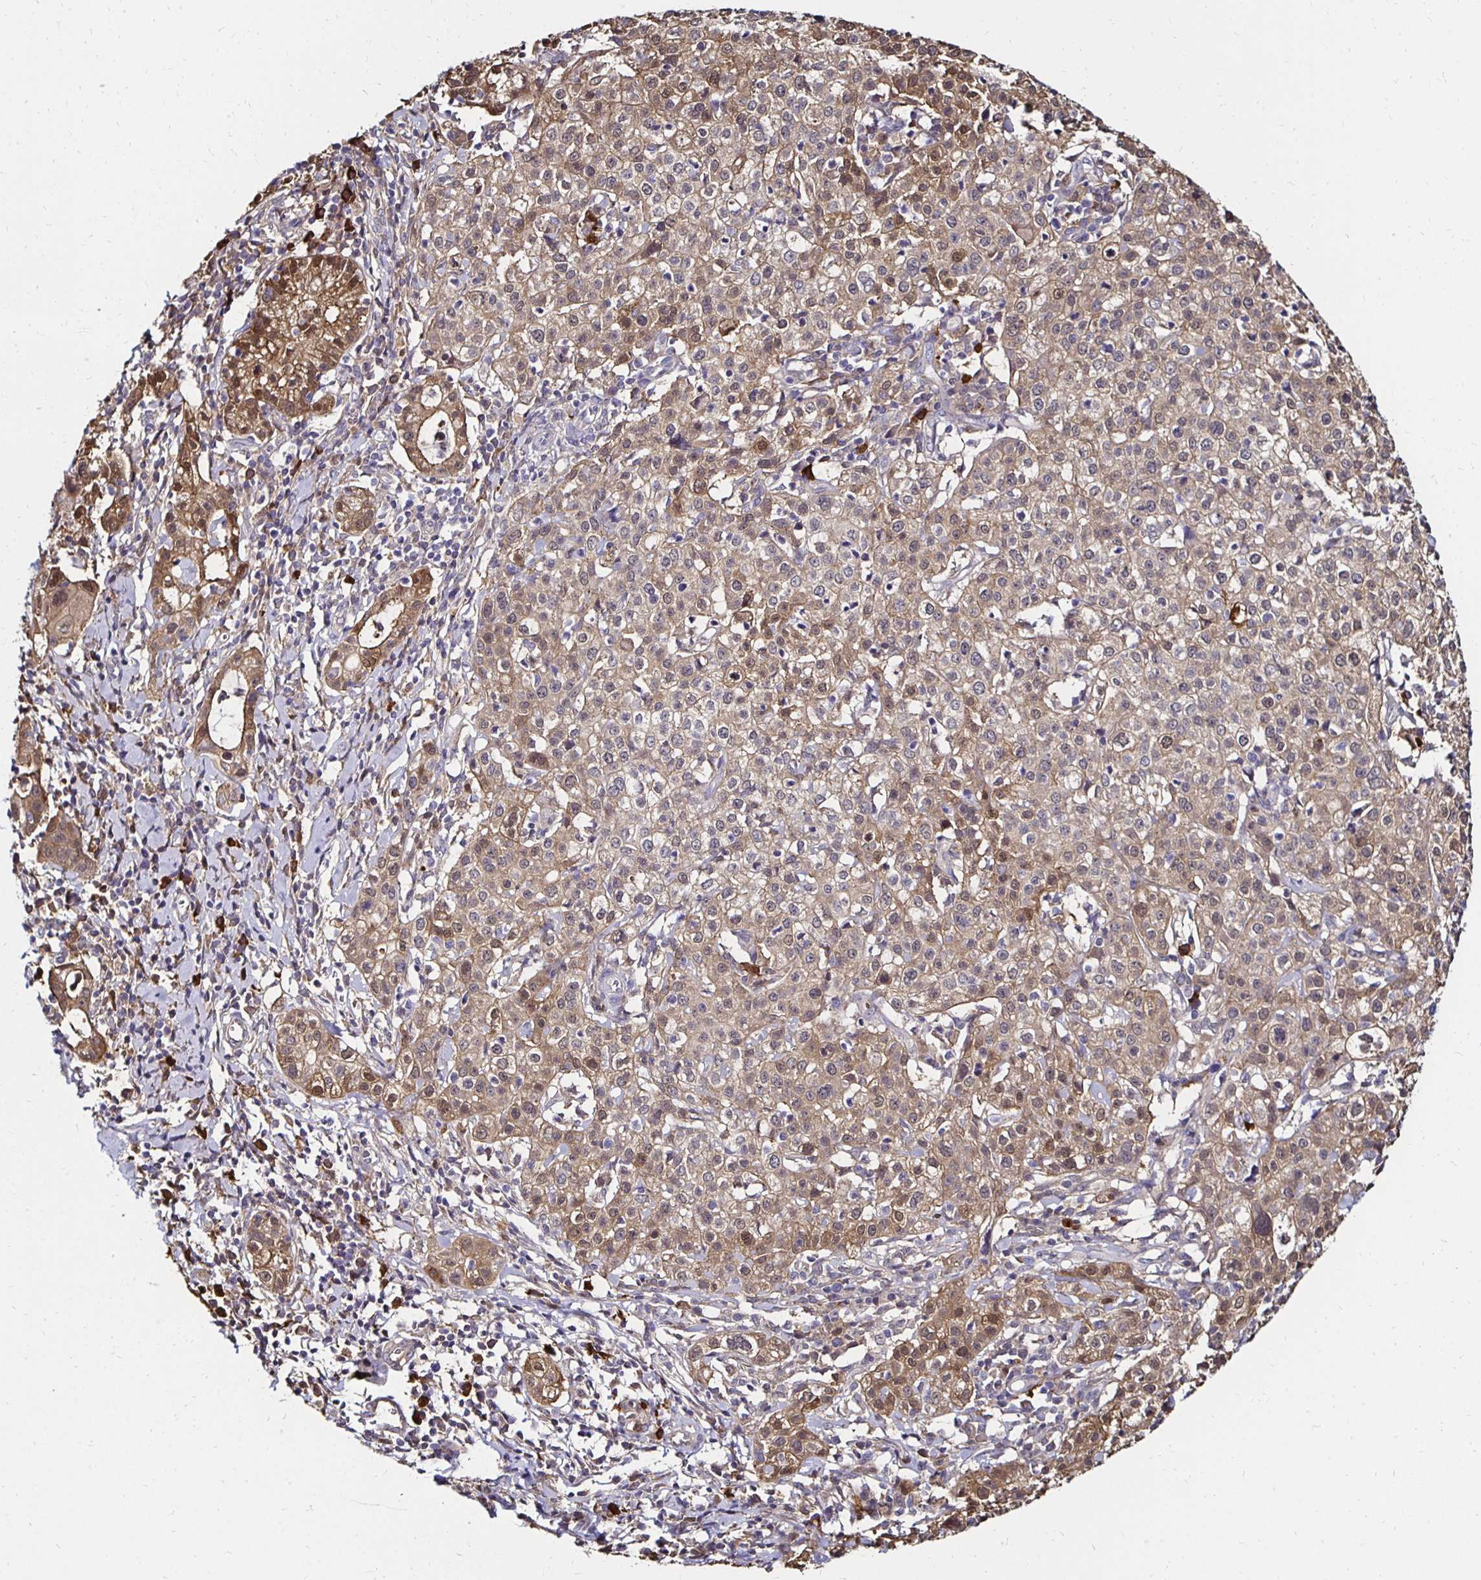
{"staining": {"intensity": "moderate", "quantity": "25%-75%", "location": "cytoplasmic/membranous"}, "tissue": "cervical cancer", "cell_type": "Tumor cells", "image_type": "cancer", "snomed": [{"axis": "morphology", "description": "Normal tissue, NOS"}, {"axis": "morphology", "description": "Adenocarcinoma, NOS"}, {"axis": "topography", "description": "Cervix"}], "caption": "Cervical cancer (adenocarcinoma) stained with IHC shows moderate cytoplasmic/membranous positivity in about 25%-75% of tumor cells.", "gene": "TXN", "patient": {"sex": "female", "age": 44}}